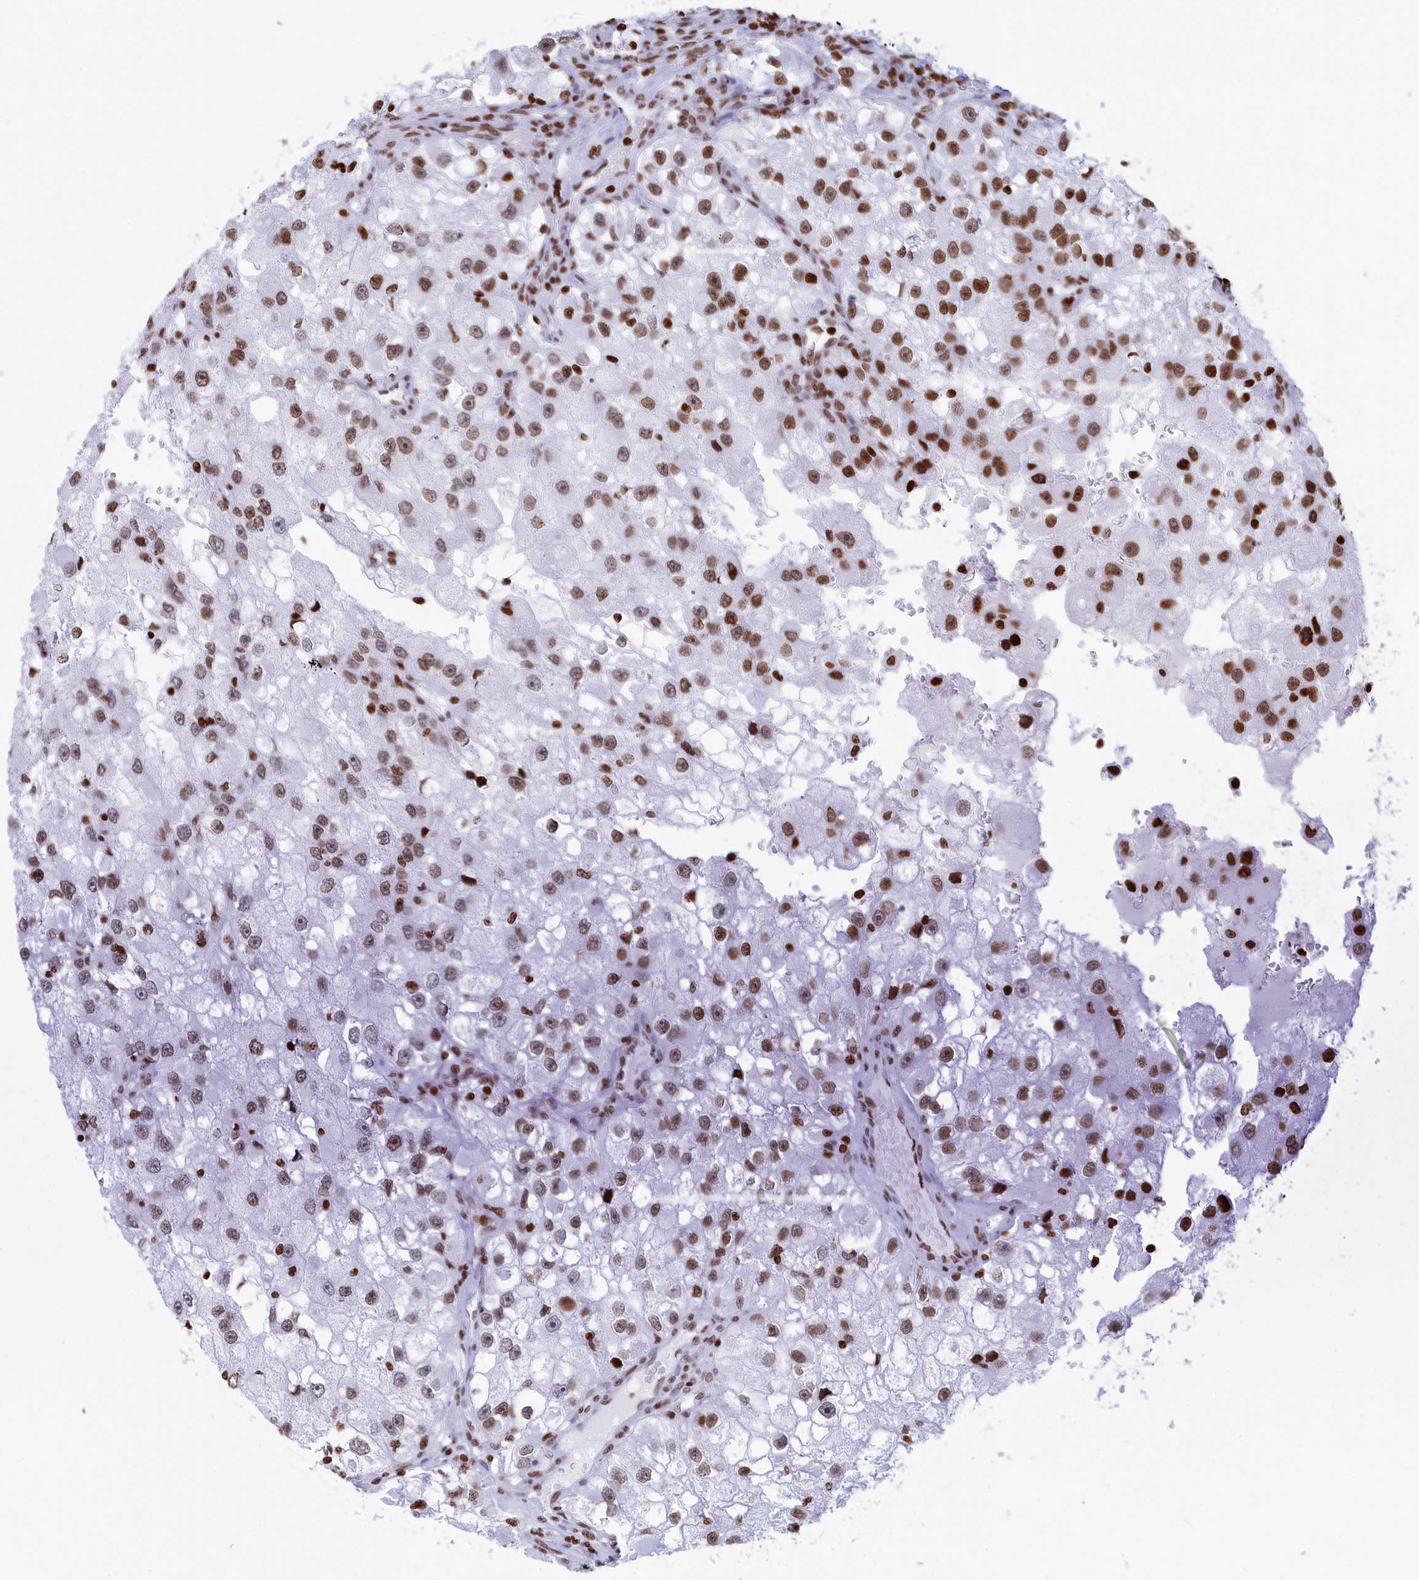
{"staining": {"intensity": "moderate", "quantity": ">75%", "location": "nuclear"}, "tissue": "renal cancer", "cell_type": "Tumor cells", "image_type": "cancer", "snomed": [{"axis": "morphology", "description": "Adenocarcinoma, NOS"}, {"axis": "topography", "description": "Kidney"}], "caption": "Human adenocarcinoma (renal) stained with a protein marker reveals moderate staining in tumor cells.", "gene": "APOBEC3A", "patient": {"sex": "male", "age": 63}}